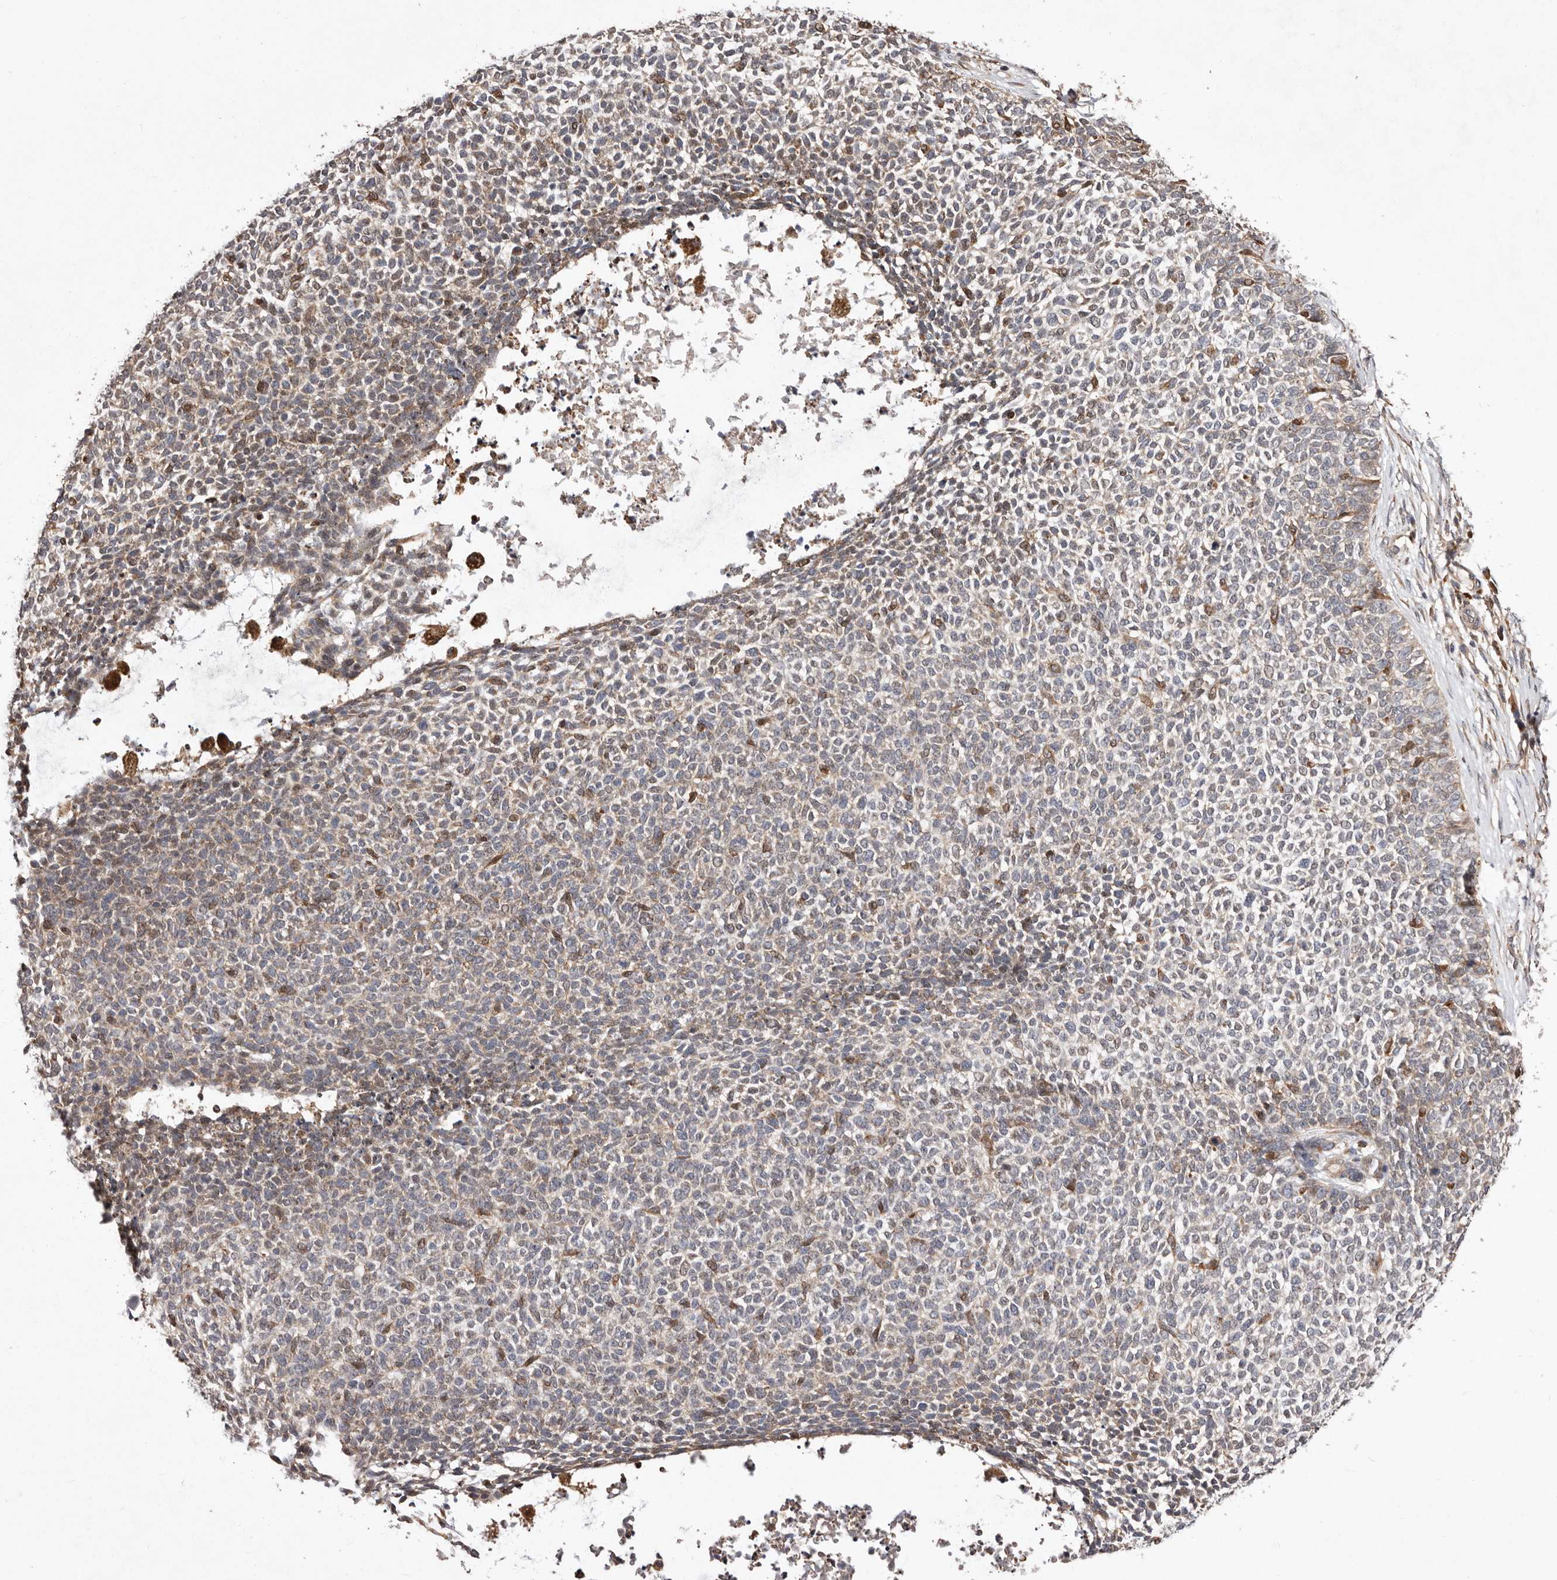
{"staining": {"intensity": "weak", "quantity": "<25%", "location": "cytoplasmic/membranous"}, "tissue": "skin cancer", "cell_type": "Tumor cells", "image_type": "cancer", "snomed": [{"axis": "morphology", "description": "Basal cell carcinoma"}, {"axis": "topography", "description": "Skin"}], "caption": "This is an immunohistochemistry histopathology image of skin cancer. There is no staining in tumor cells.", "gene": "RRM2B", "patient": {"sex": "female", "age": 84}}